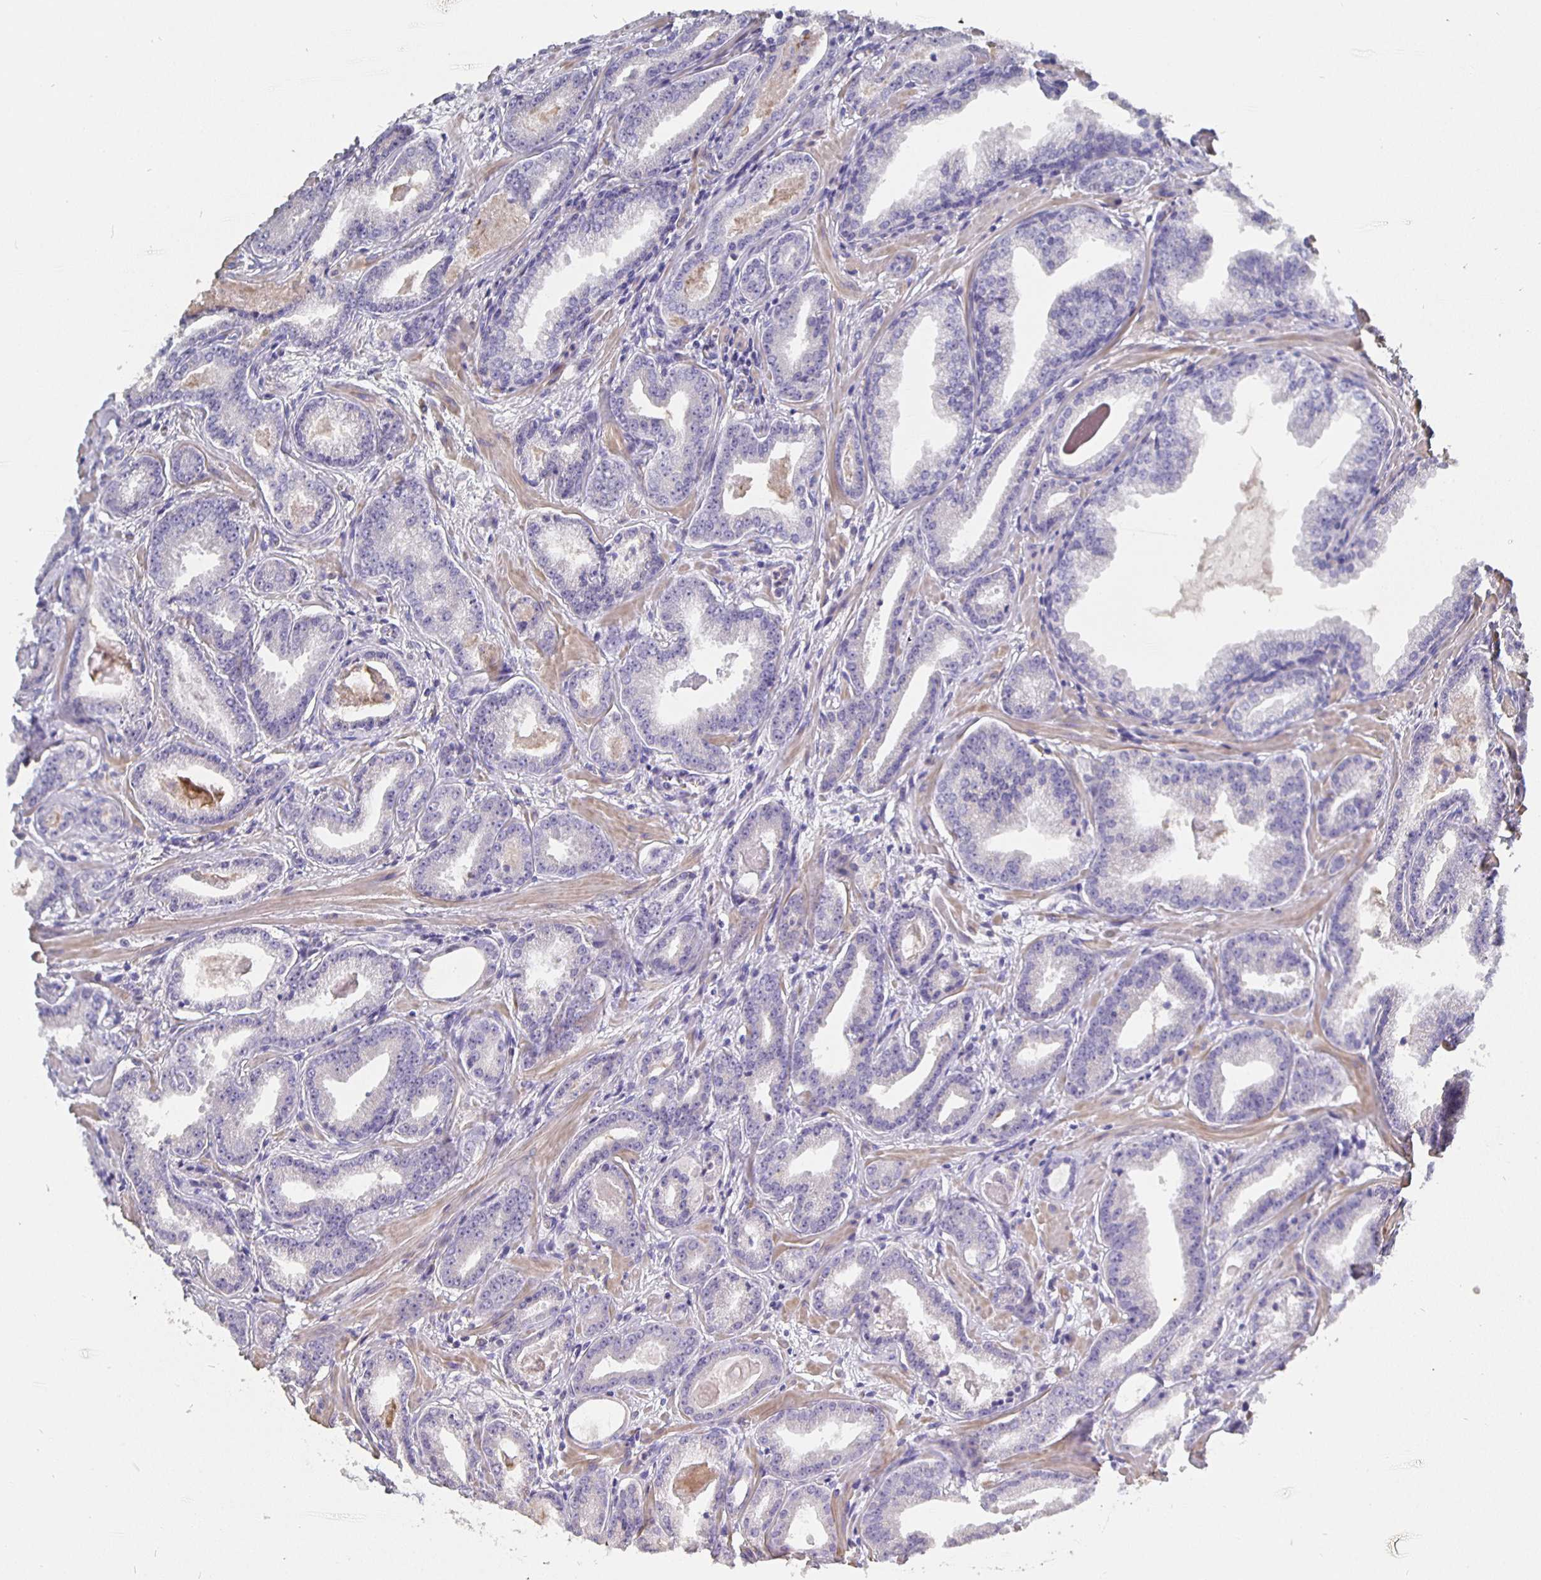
{"staining": {"intensity": "negative", "quantity": "none", "location": "none"}, "tissue": "prostate cancer", "cell_type": "Tumor cells", "image_type": "cancer", "snomed": [{"axis": "morphology", "description": "Adenocarcinoma, Low grade"}, {"axis": "topography", "description": "Prostate"}], "caption": "DAB (3,3'-diaminobenzidine) immunohistochemical staining of adenocarcinoma (low-grade) (prostate) reveals no significant expression in tumor cells.", "gene": "CFAP74", "patient": {"sex": "male", "age": 64}}